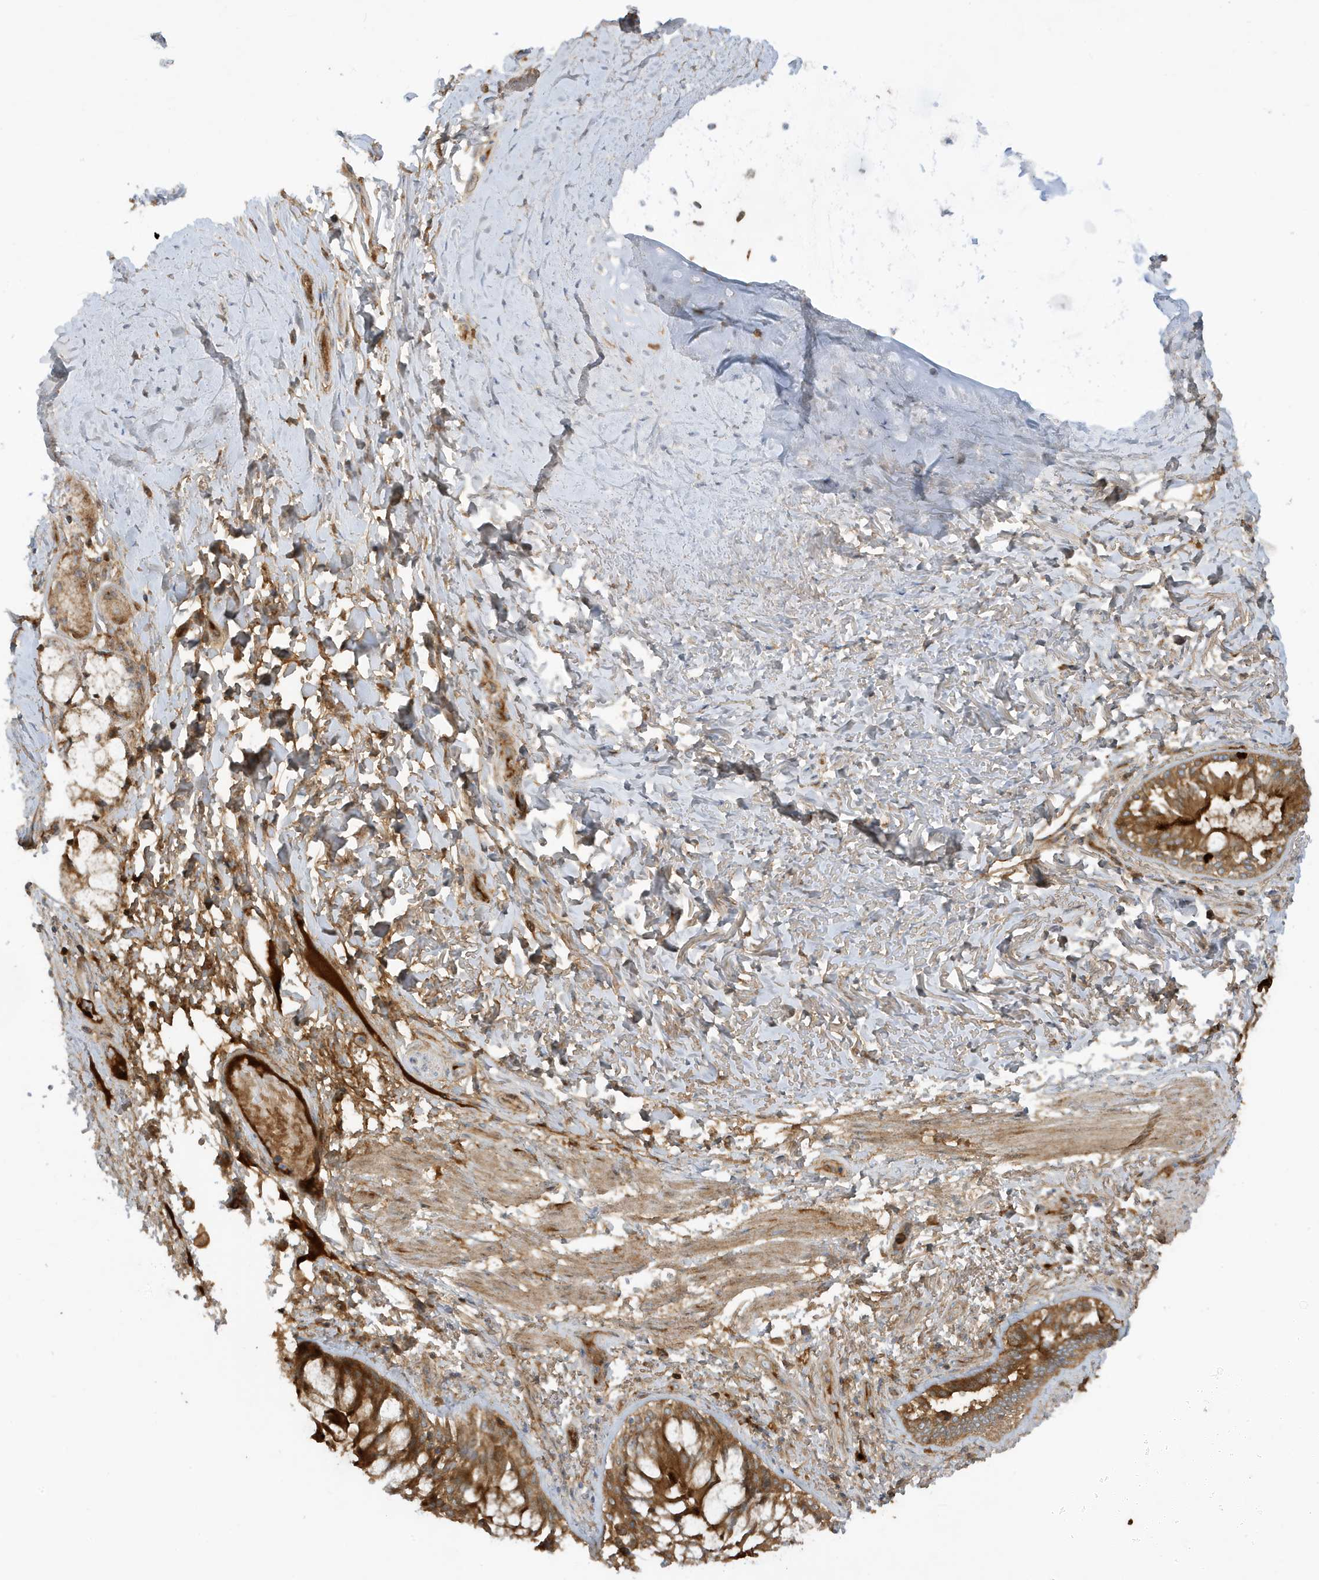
{"staining": {"intensity": "moderate", "quantity": ">75%", "location": "cytoplasmic/membranous"}, "tissue": "adipose tissue", "cell_type": "Adipocytes", "image_type": "normal", "snomed": [{"axis": "morphology", "description": "Normal tissue, NOS"}, {"axis": "topography", "description": "Cartilage tissue"}, {"axis": "topography", "description": "Bronchus"}, {"axis": "topography", "description": "Lung"}, {"axis": "topography", "description": "Peripheral nerve tissue"}], "caption": "Adipocytes exhibit medium levels of moderate cytoplasmic/membranous staining in approximately >75% of cells in unremarkable human adipose tissue.", "gene": "IFT57", "patient": {"sex": "female", "age": 49}}